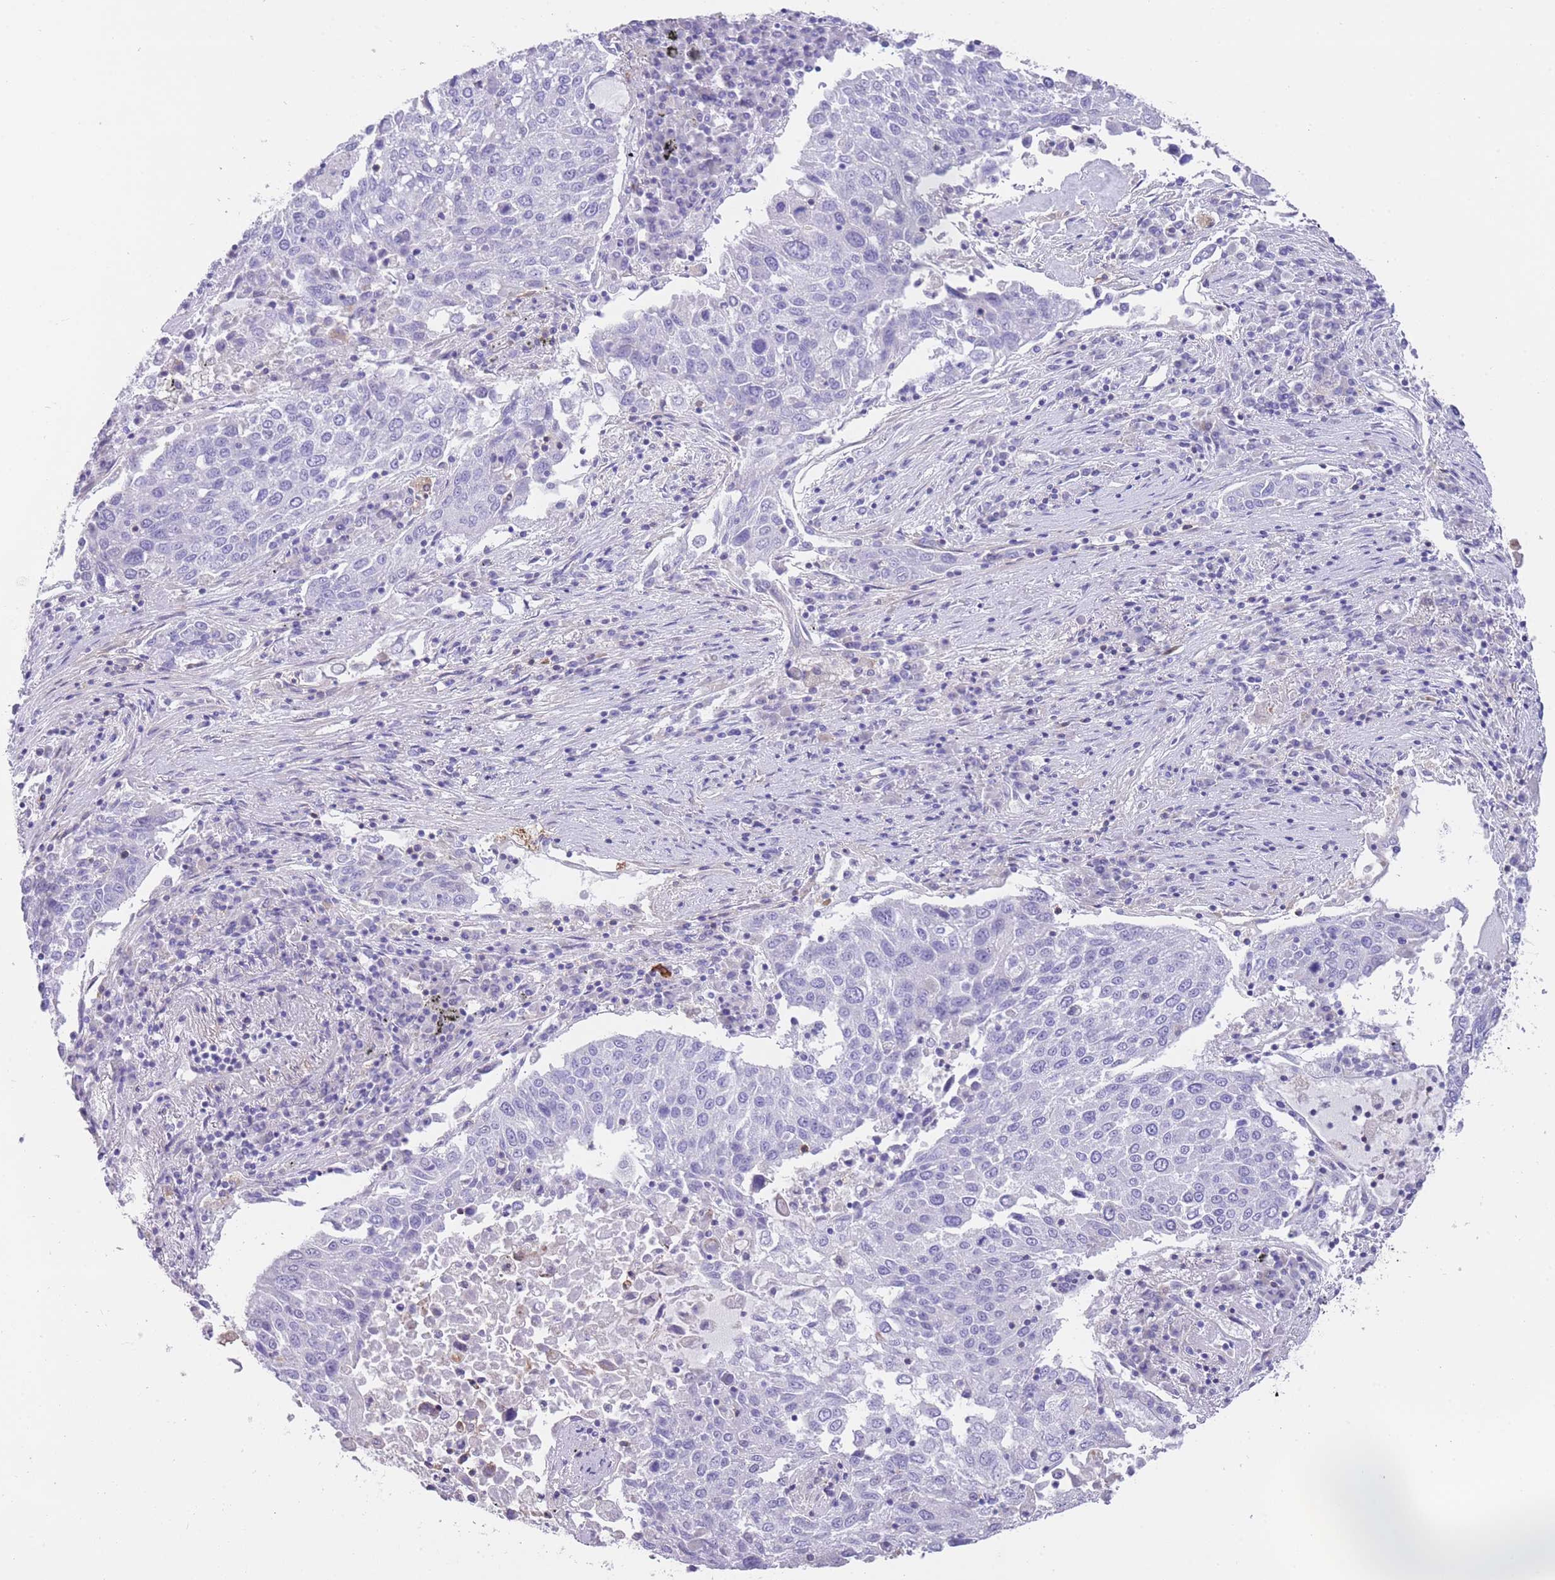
{"staining": {"intensity": "negative", "quantity": "none", "location": "none"}, "tissue": "lung cancer", "cell_type": "Tumor cells", "image_type": "cancer", "snomed": [{"axis": "morphology", "description": "Squamous cell carcinoma, NOS"}, {"axis": "topography", "description": "Lung"}], "caption": "This is an immunohistochemistry micrograph of human squamous cell carcinoma (lung). There is no expression in tumor cells.", "gene": "LDB3", "patient": {"sex": "male", "age": 65}}